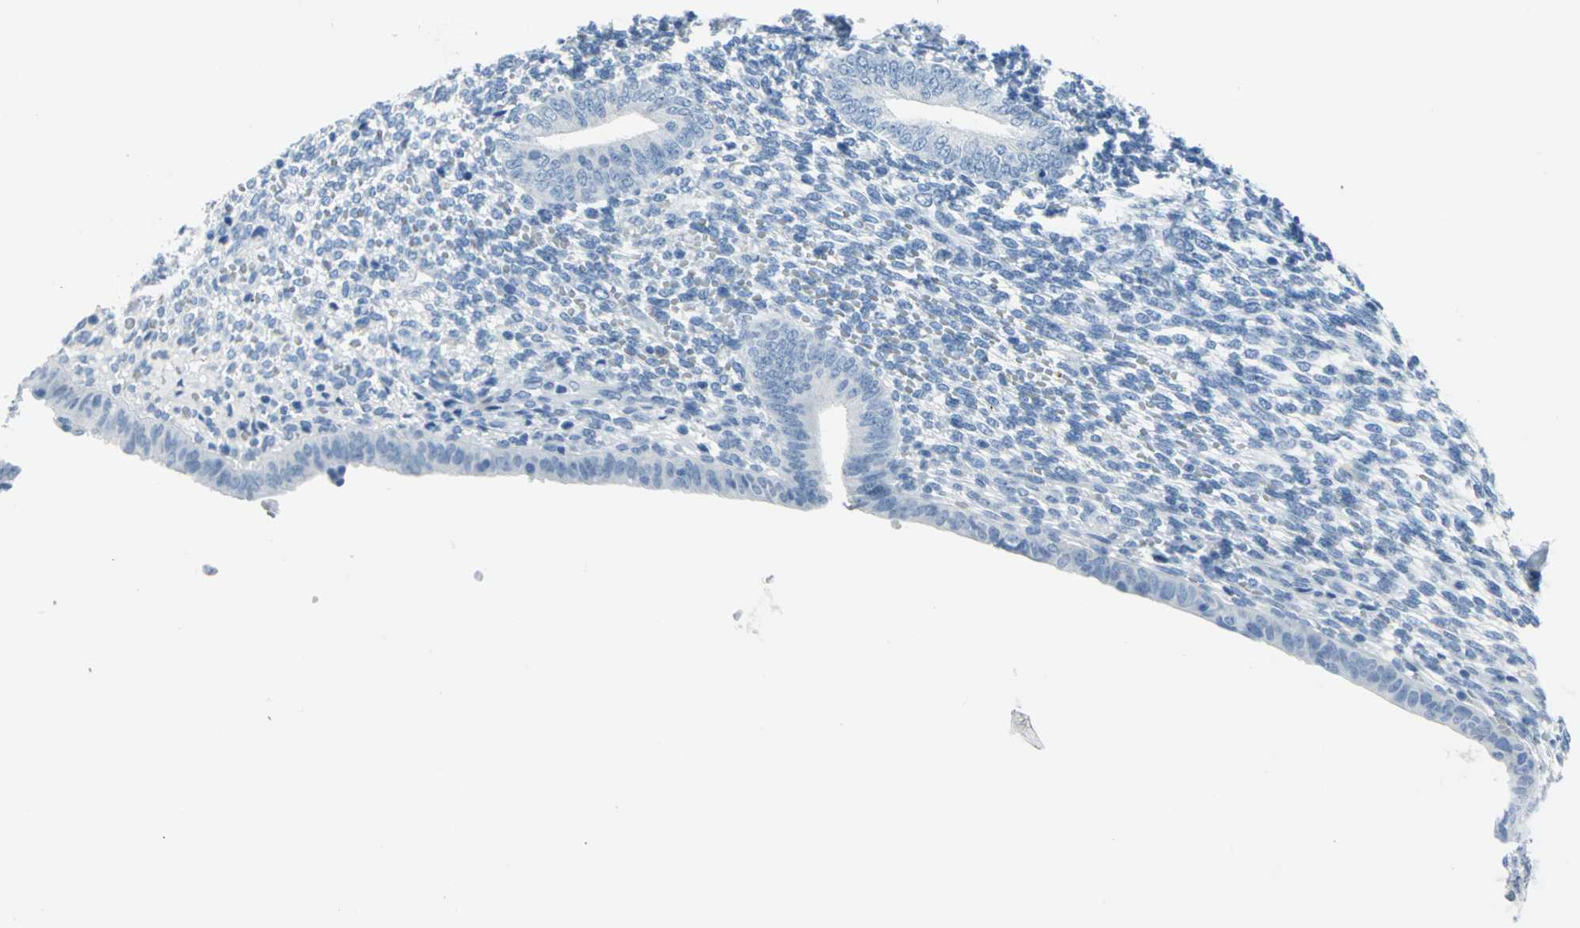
{"staining": {"intensity": "negative", "quantity": "none", "location": "none"}, "tissue": "endometrium", "cell_type": "Cells in endometrial stroma", "image_type": "normal", "snomed": [{"axis": "morphology", "description": "Normal tissue, NOS"}, {"axis": "topography", "description": "Endometrium"}], "caption": "High magnification brightfield microscopy of unremarkable endometrium stained with DAB (brown) and counterstained with hematoxylin (blue): cells in endometrial stroma show no significant positivity. Brightfield microscopy of immunohistochemistry (IHC) stained with DAB (brown) and hematoxylin (blue), captured at high magnification.", "gene": "PKLR", "patient": {"sex": "female", "age": 57}}